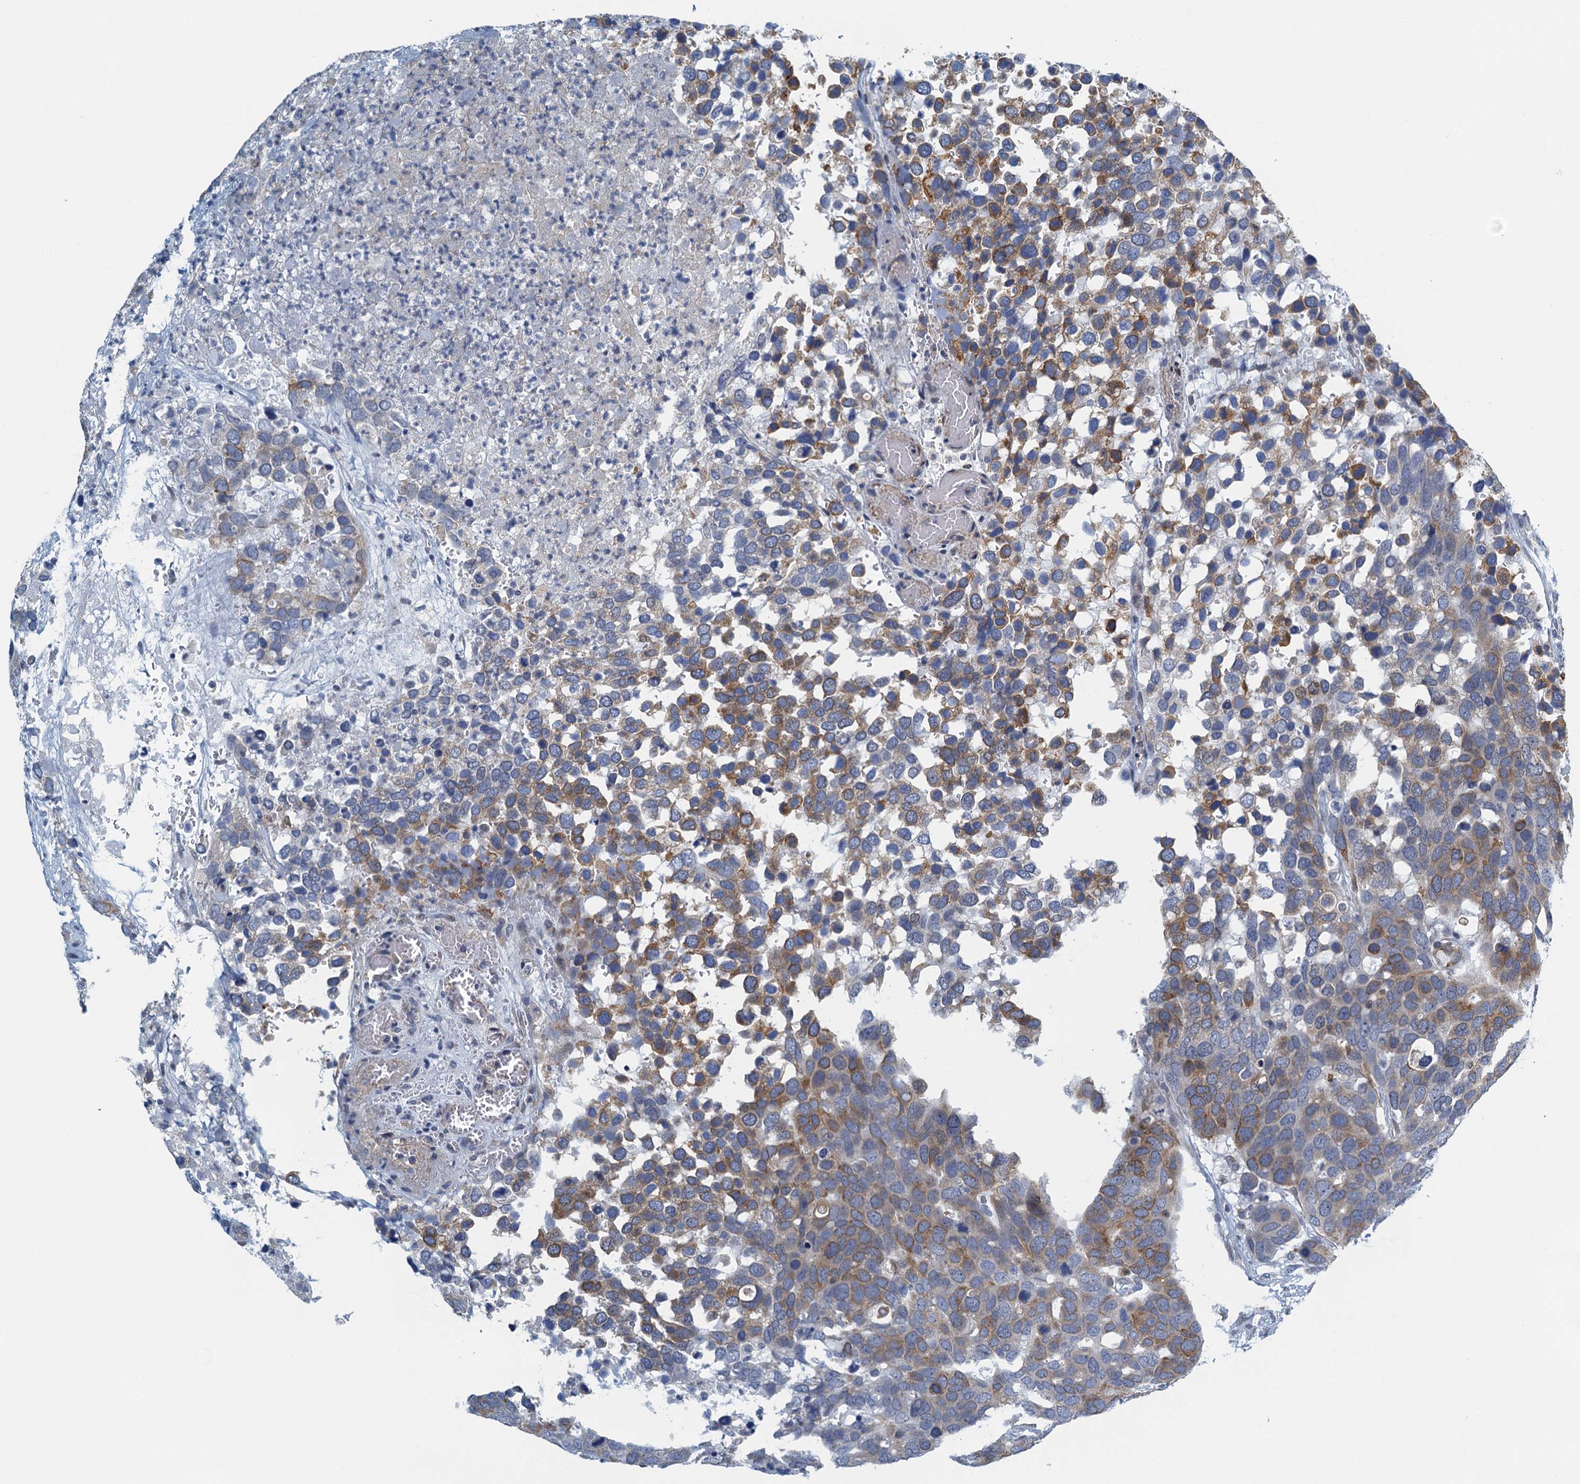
{"staining": {"intensity": "moderate", "quantity": "25%-75%", "location": "cytoplasmic/membranous"}, "tissue": "breast cancer", "cell_type": "Tumor cells", "image_type": "cancer", "snomed": [{"axis": "morphology", "description": "Duct carcinoma"}, {"axis": "topography", "description": "Breast"}], "caption": "A high-resolution micrograph shows IHC staining of breast cancer (infiltrating ductal carcinoma), which demonstrates moderate cytoplasmic/membranous expression in approximately 25%-75% of tumor cells.", "gene": "ALG2", "patient": {"sex": "female", "age": 83}}